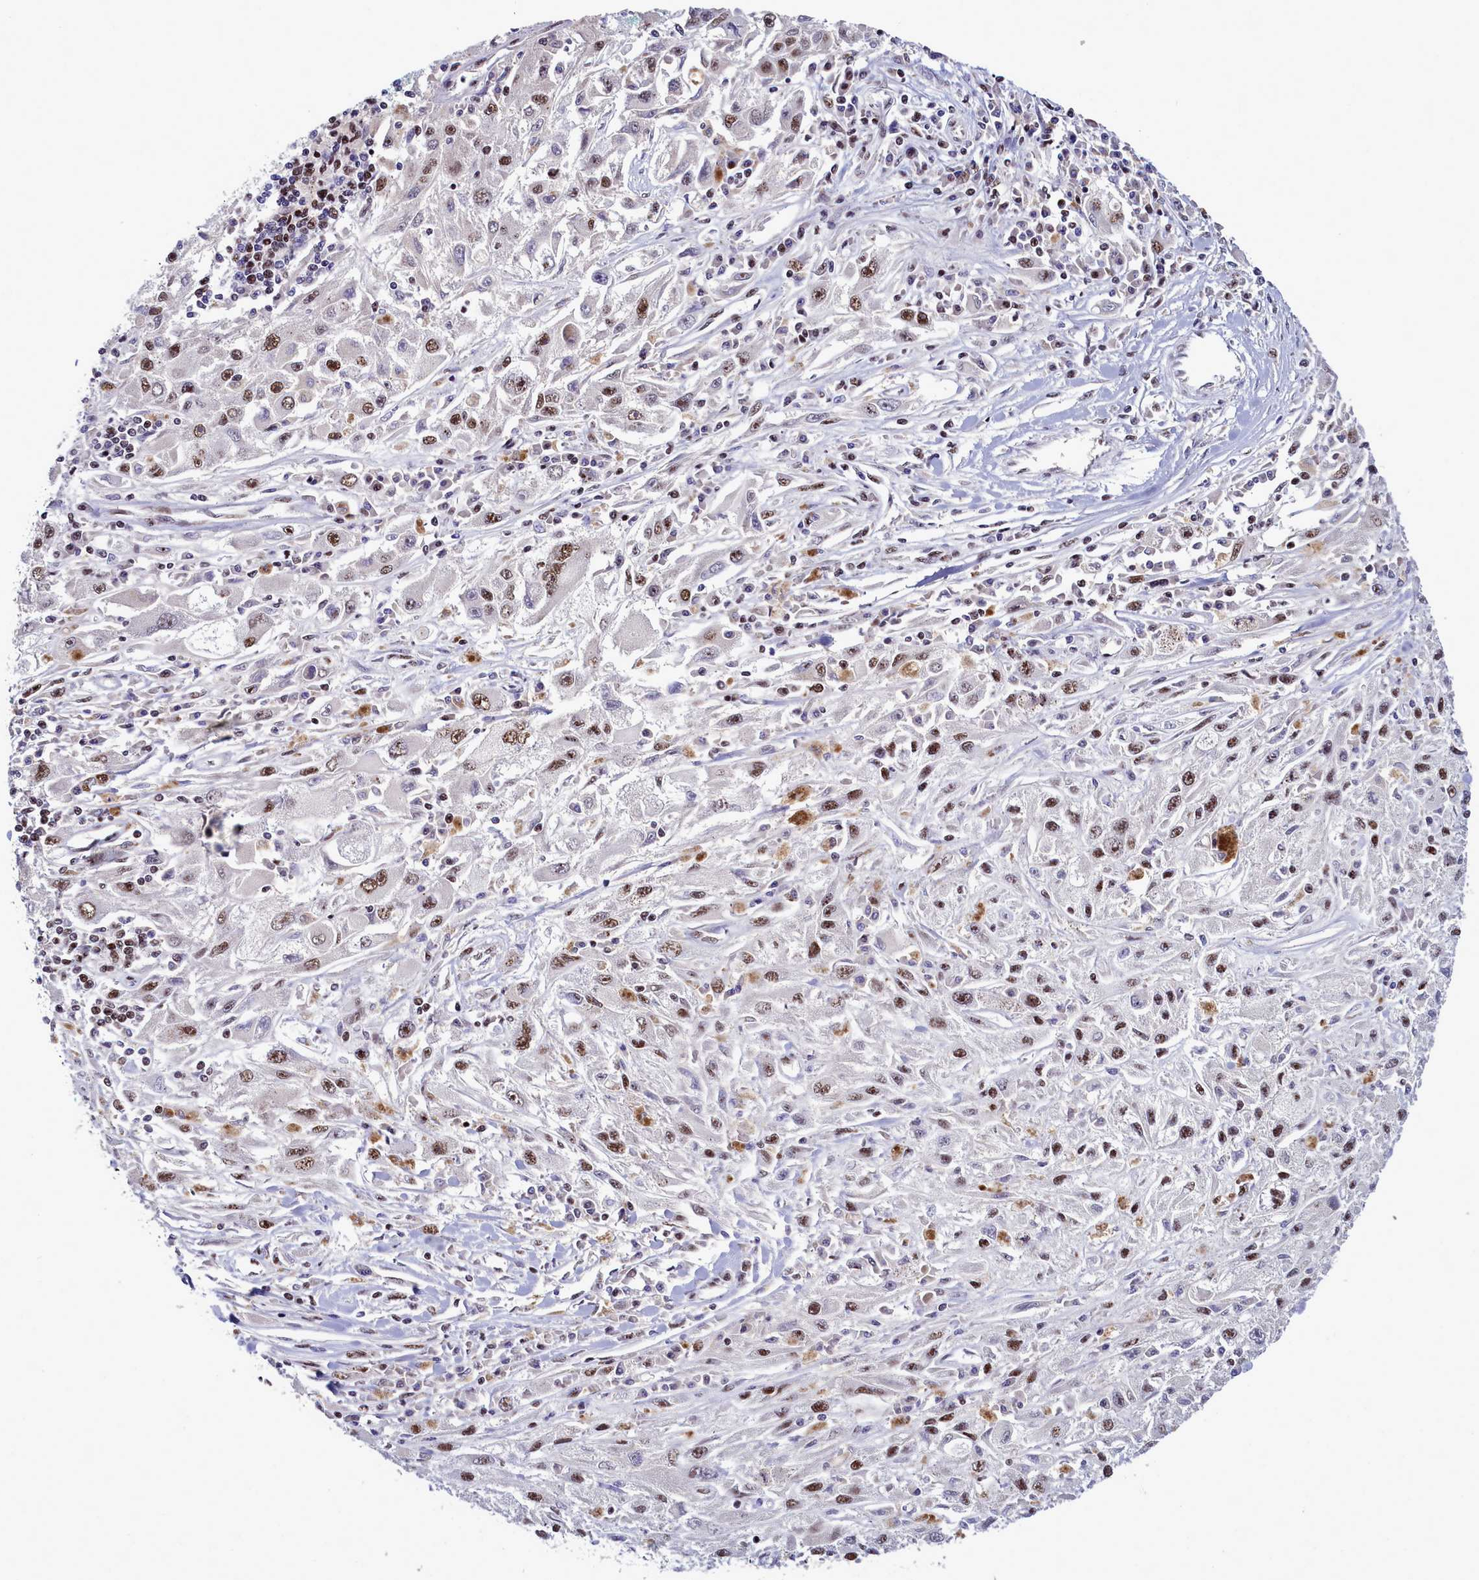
{"staining": {"intensity": "moderate", "quantity": ">75%", "location": "nuclear"}, "tissue": "melanoma", "cell_type": "Tumor cells", "image_type": "cancer", "snomed": [{"axis": "morphology", "description": "Malignant melanoma, Metastatic site"}, {"axis": "topography", "description": "Skin"}], "caption": "This is a photomicrograph of immunohistochemistry staining of malignant melanoma (metastatic site), which shows moderate staining in the nuclear of tumor cells.", "gene": "POM121L2", "patient": {"sex": "male", "age": 53}}